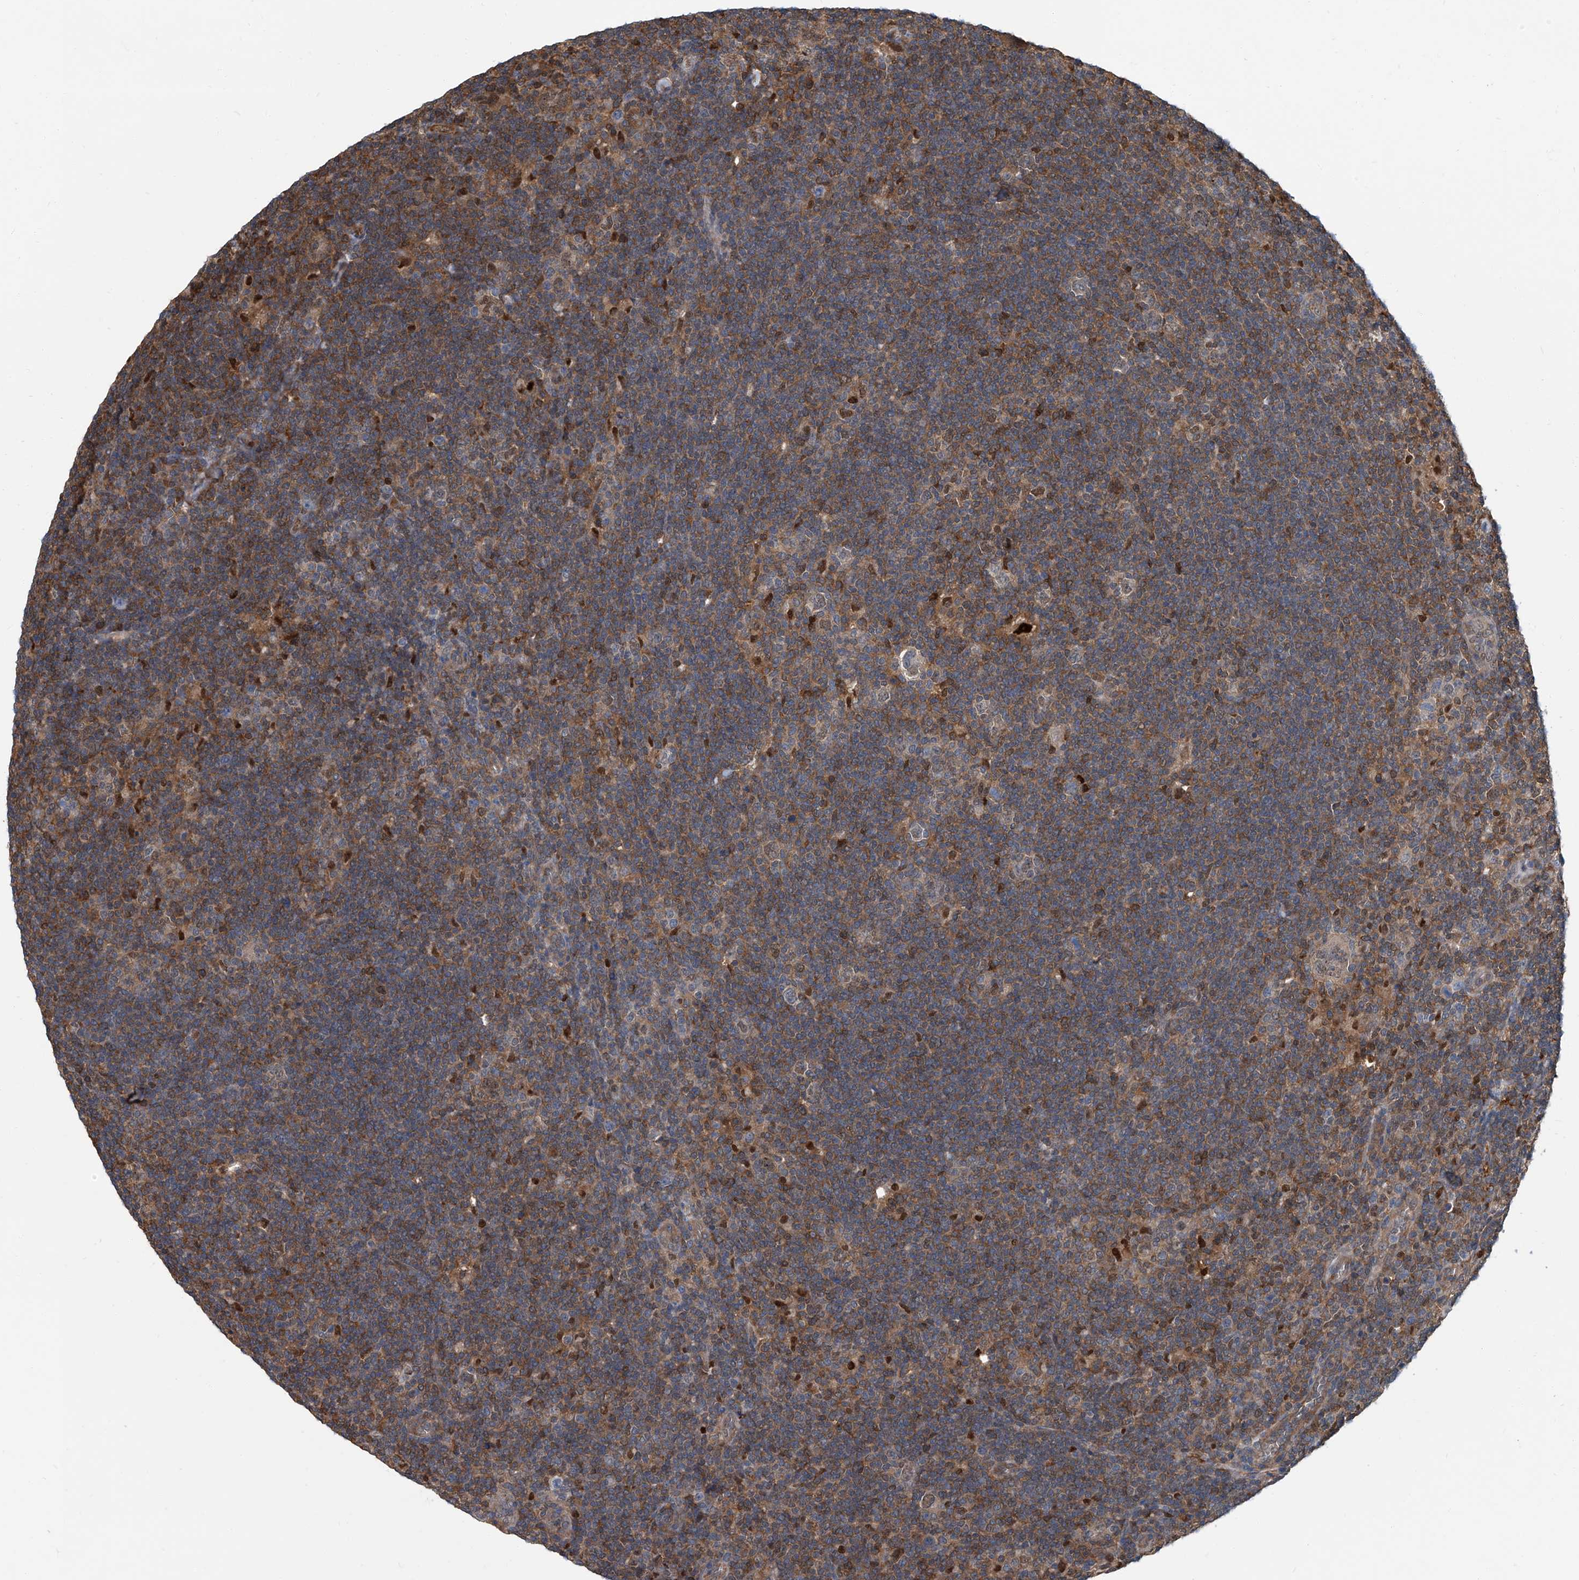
{"staining": {"intensity": "negative", "quantity": "none", "location": "none"}, "tissue": "lymphoma", "cell_type": "Tumor cells", "image_type": "cancer", "snomed": [{"axis": "morphology", "description": "Hodgkin's disease, NOS"}, {"axis": "topography", "description": "Lymph node"}], "caption": "Human Hodgkin's disease stained for a protein using IHC reveals no positivity in tumor cells.", "gene": "PSMB10", "patient": {"sex": "female", "age": 57}}